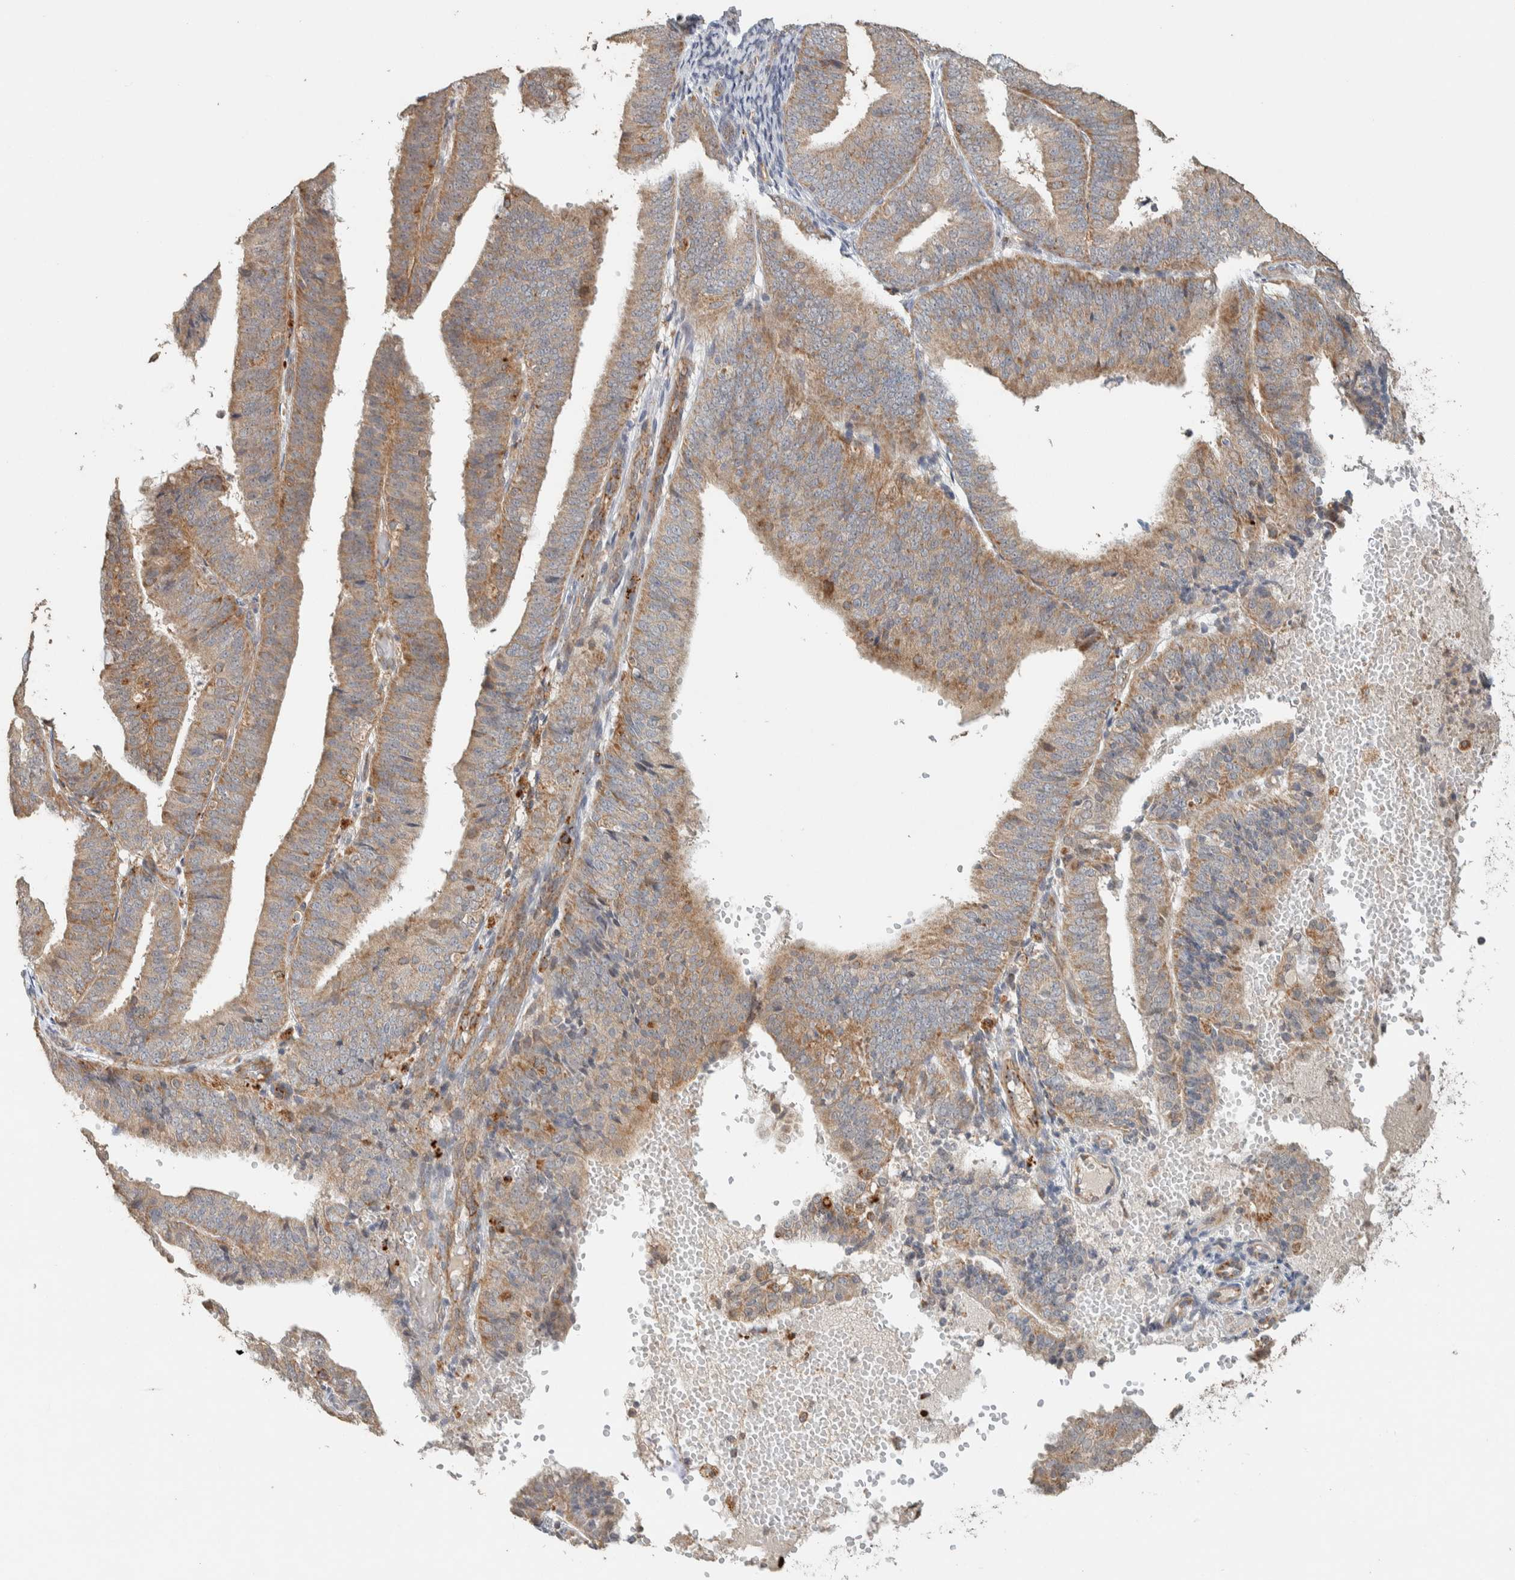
{"staining": {"intensity": "weak", "quantity": ">75%", "location": "cytoplasmic/membranous"}, "tissue": "endometrial cancer", "cell_type": "Tumor cells", "image_type": "cancer", "snomed": [{"axis": "morphology", "description": "Adenocarcinoma, NOS"}, {"axis": "topography", "description": "Endometrium"}], "caption": "About >75% of tumor cells in endometrial adenocarcinoma show weak cytoplasmic/membranous protein expression as visualized by brown immunohistochemical staining.", "gene": "PDE7B", "patient": {"sex": "female", "age": 63}}